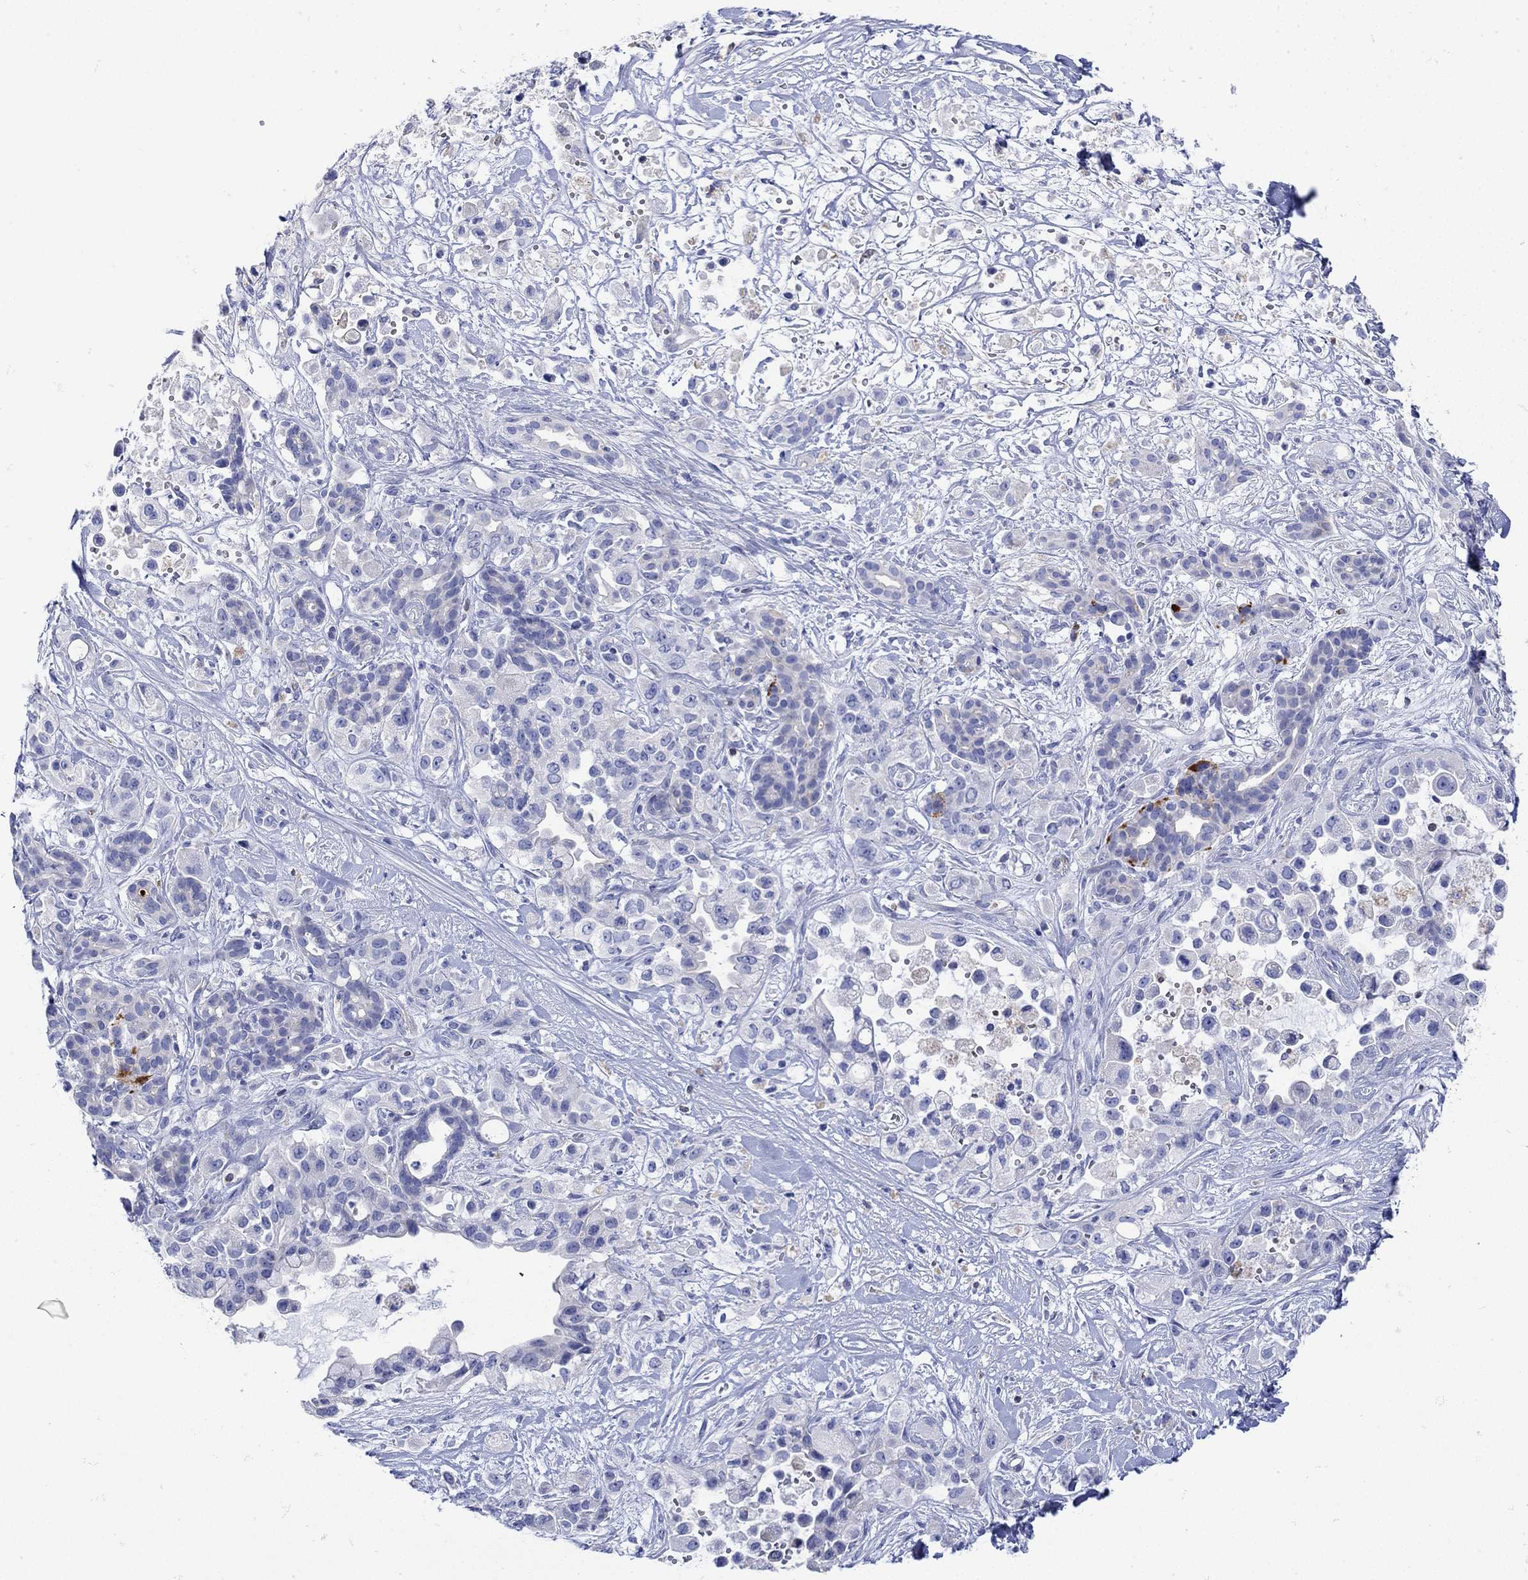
{"staining": {"intensity": "negative", "quantity": "none", "location": "none"}, "tissue": "pancreatic cancer", "cell_type": "Tumor cells", "image_type": "cancer", "snomed": [{"axis": "morphology", "description": "Adenocarcinoma, NOS"}, {"axis": "topography", "description": "Pancreas"}], "caption": "DAB (3,3'-diaminobenzidine) immunohistochemical staining of pancreatic adenocarcinoma demonstrates no significant staining in tumor cells.", "gene": "ANKMY1", "patient": {"sex": "male", "age": 44}}